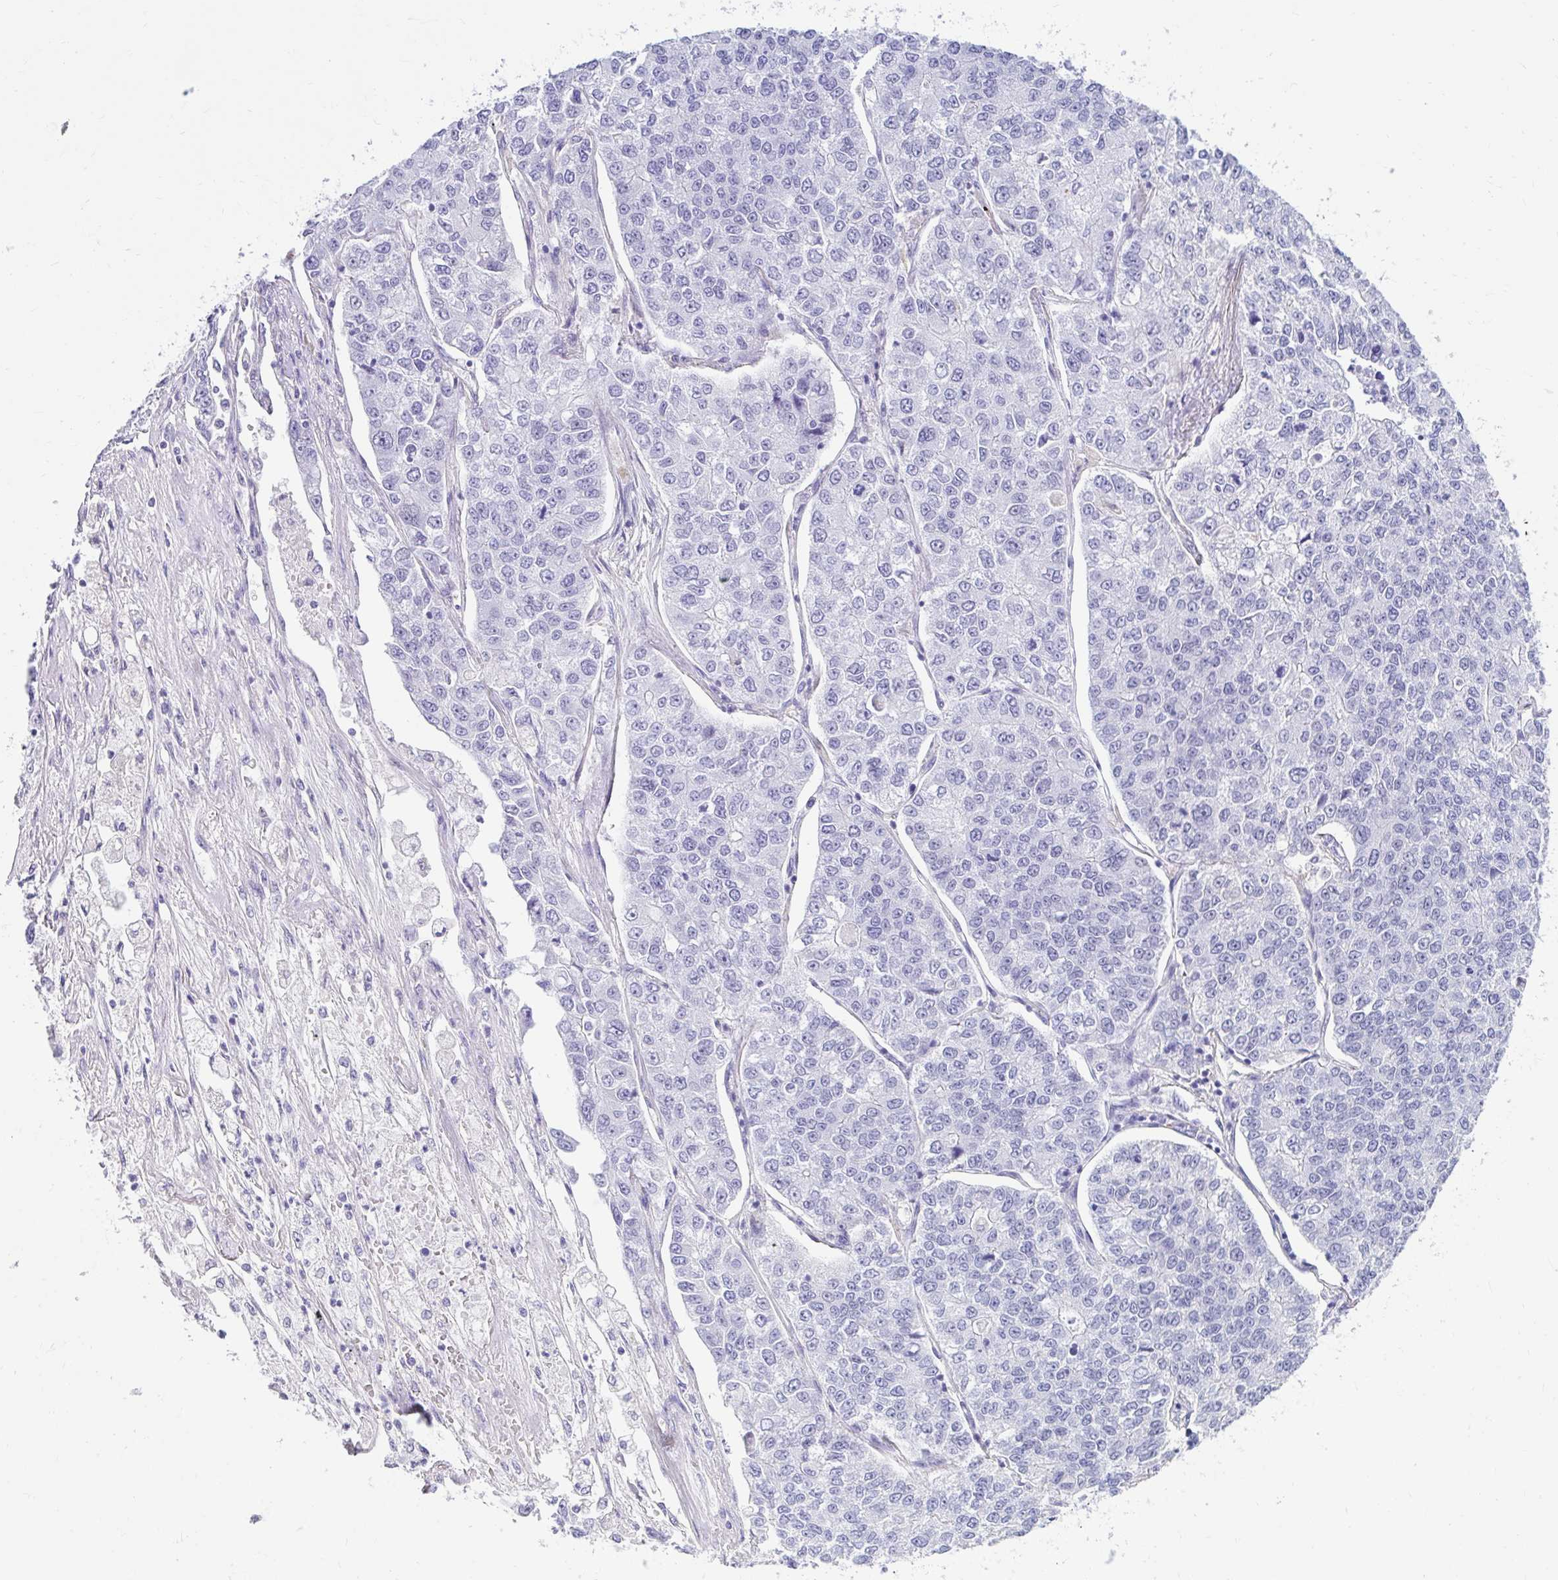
{"staining": {"intensity": "negative", "quantity": "none", "location": "none"}, "tissue": "lung cancer", "cell_type": "Tumor cells", "image_type": "cancer", "snomed": [{"axis": "morphology", "description": "Adenocarcinoma, NOS"}, {"axis": "topography", "description": "Lung"}], "caption": "The micrograph shows no staining of tumor cells in adenocarcinoma (lung). (Stains: DAB (3,3'-diaminobenzidine) immunohistochemistry (IHC) with hematoxylin counter stain, Microscopy: brightfield microscopy at high magnification).", "gene": "DCAF17", "patient": {"sex": "male", "age": 49}}